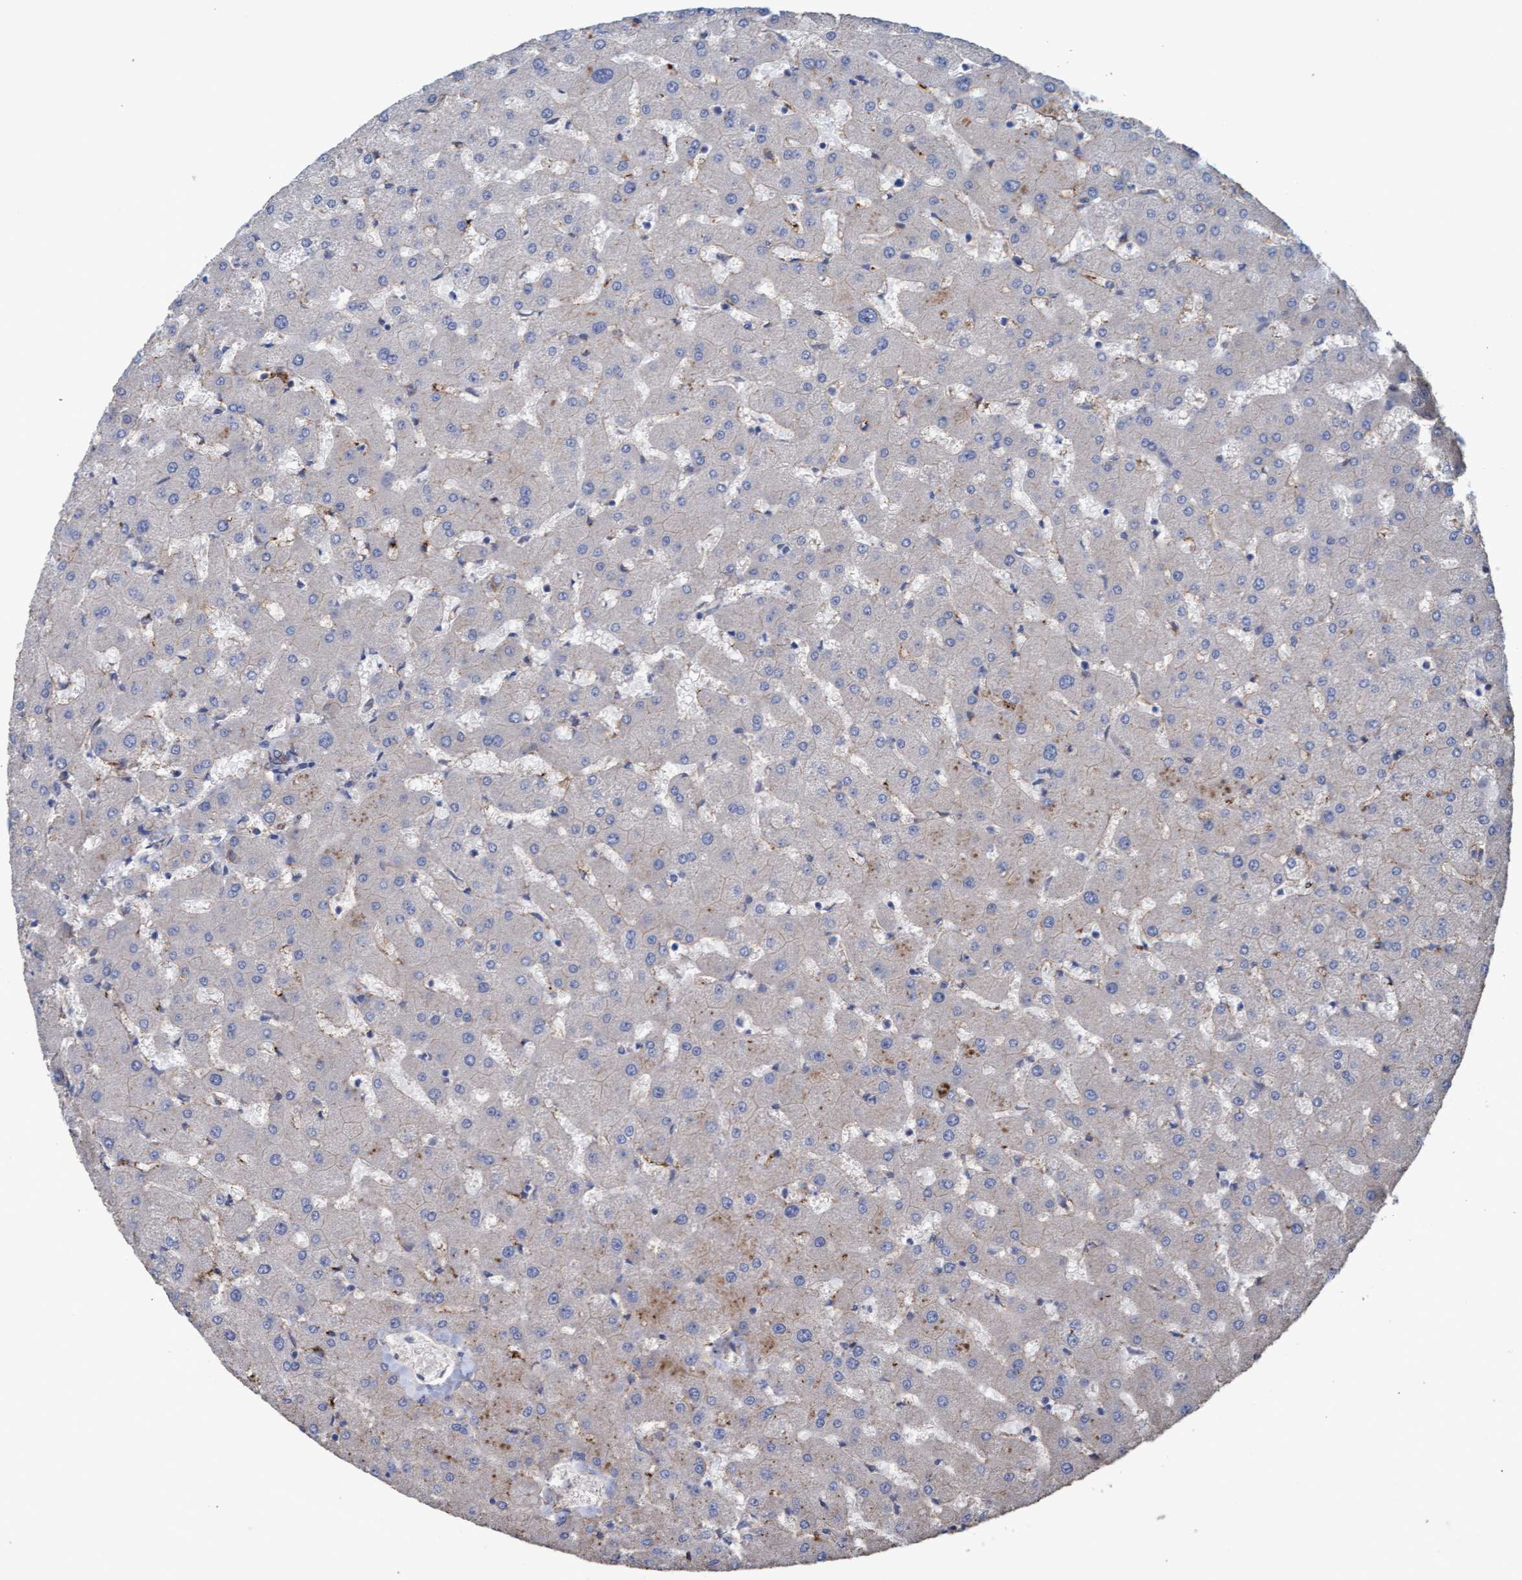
{"staining": {"intensity": "moderate", "quantity": ">75%", "location": "cytoplasmic/membranous"}, "tissue": "liver", "cell_type": "Cholangiocytes", "image_type": "normal", "snomed": [{"axis": "morphology", "description": "Normal tissue, NOS"}, {"axis": "topography", "description": "Liver"}], "caption": "Benign liver was stained to show a protein in brown. There is medium levels of moderate cytoplasmic/membranous positivity in about >75% of cholangiocytes. The staining was performed using DAB (3,3'-diaminobenzidine) to visualize the protein expression in brown, while the nuclei were stained in blue with hematoxylin (Magnification: 20x).", "gene": "MRPL38", "patient": {"sex": "female", "age": 63}}